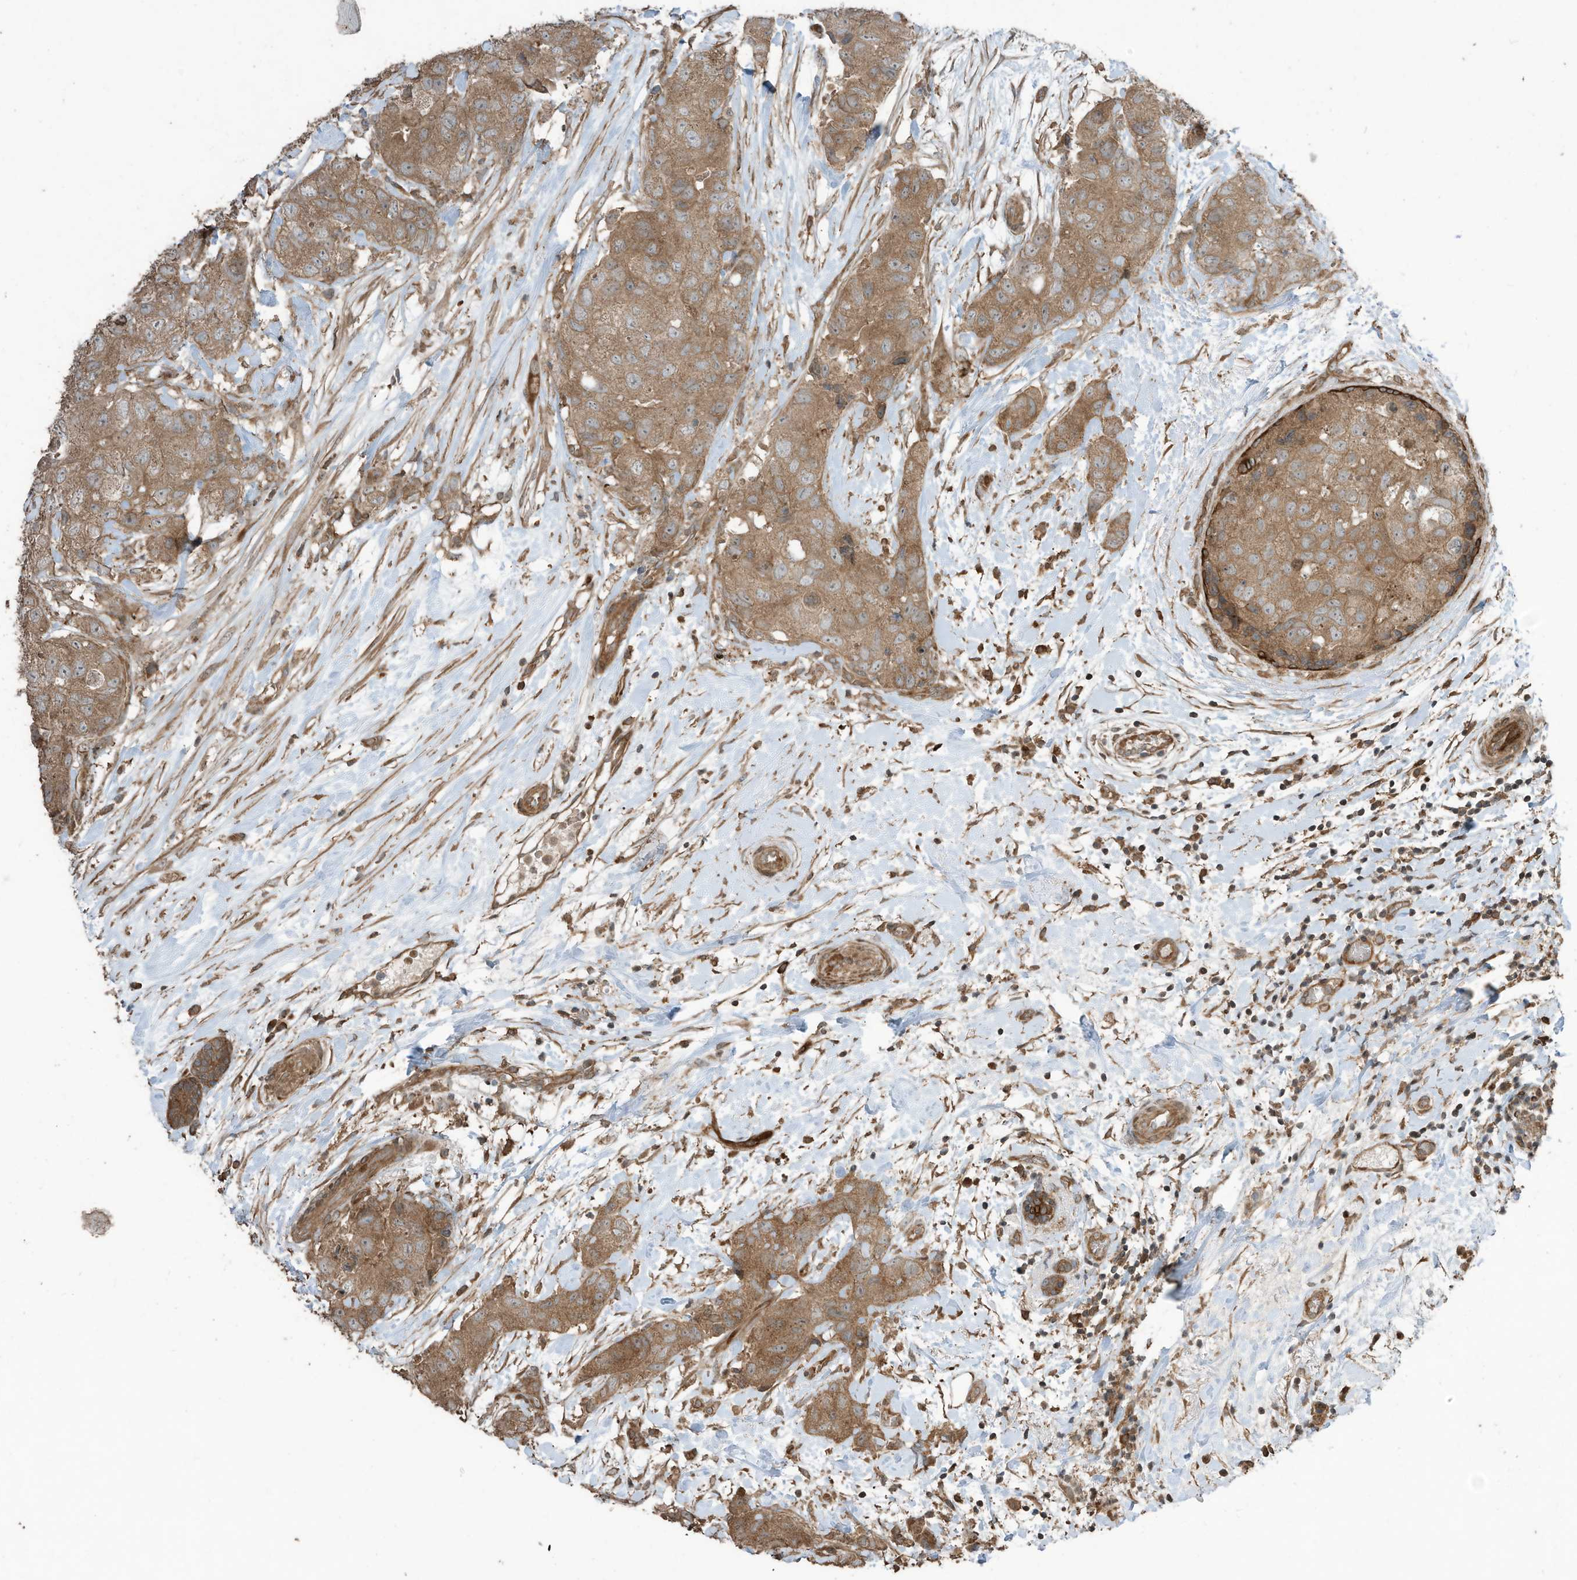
{"staining": {"intensity": "moderate", "quantity": ">75%", "location": "cytoplasmic/membranous"}, "tissue": "breast cancer", "cell_type": "Tumor cells", "image_type": "cancer", "snomed": [{"axis": "morphology", "description": "Duct carcinoma"}, {"axis": "topography", "description": "Breast"}], "caption": "Moderate cytoplasmic/membranous staining for a protein is seen in about >75% of tumor cells of breast invasive ductal carcinoma using immunohistochemistry (IHC).", "gene": "ZNF653", "patient": {"sex": "female", "age": 62}}